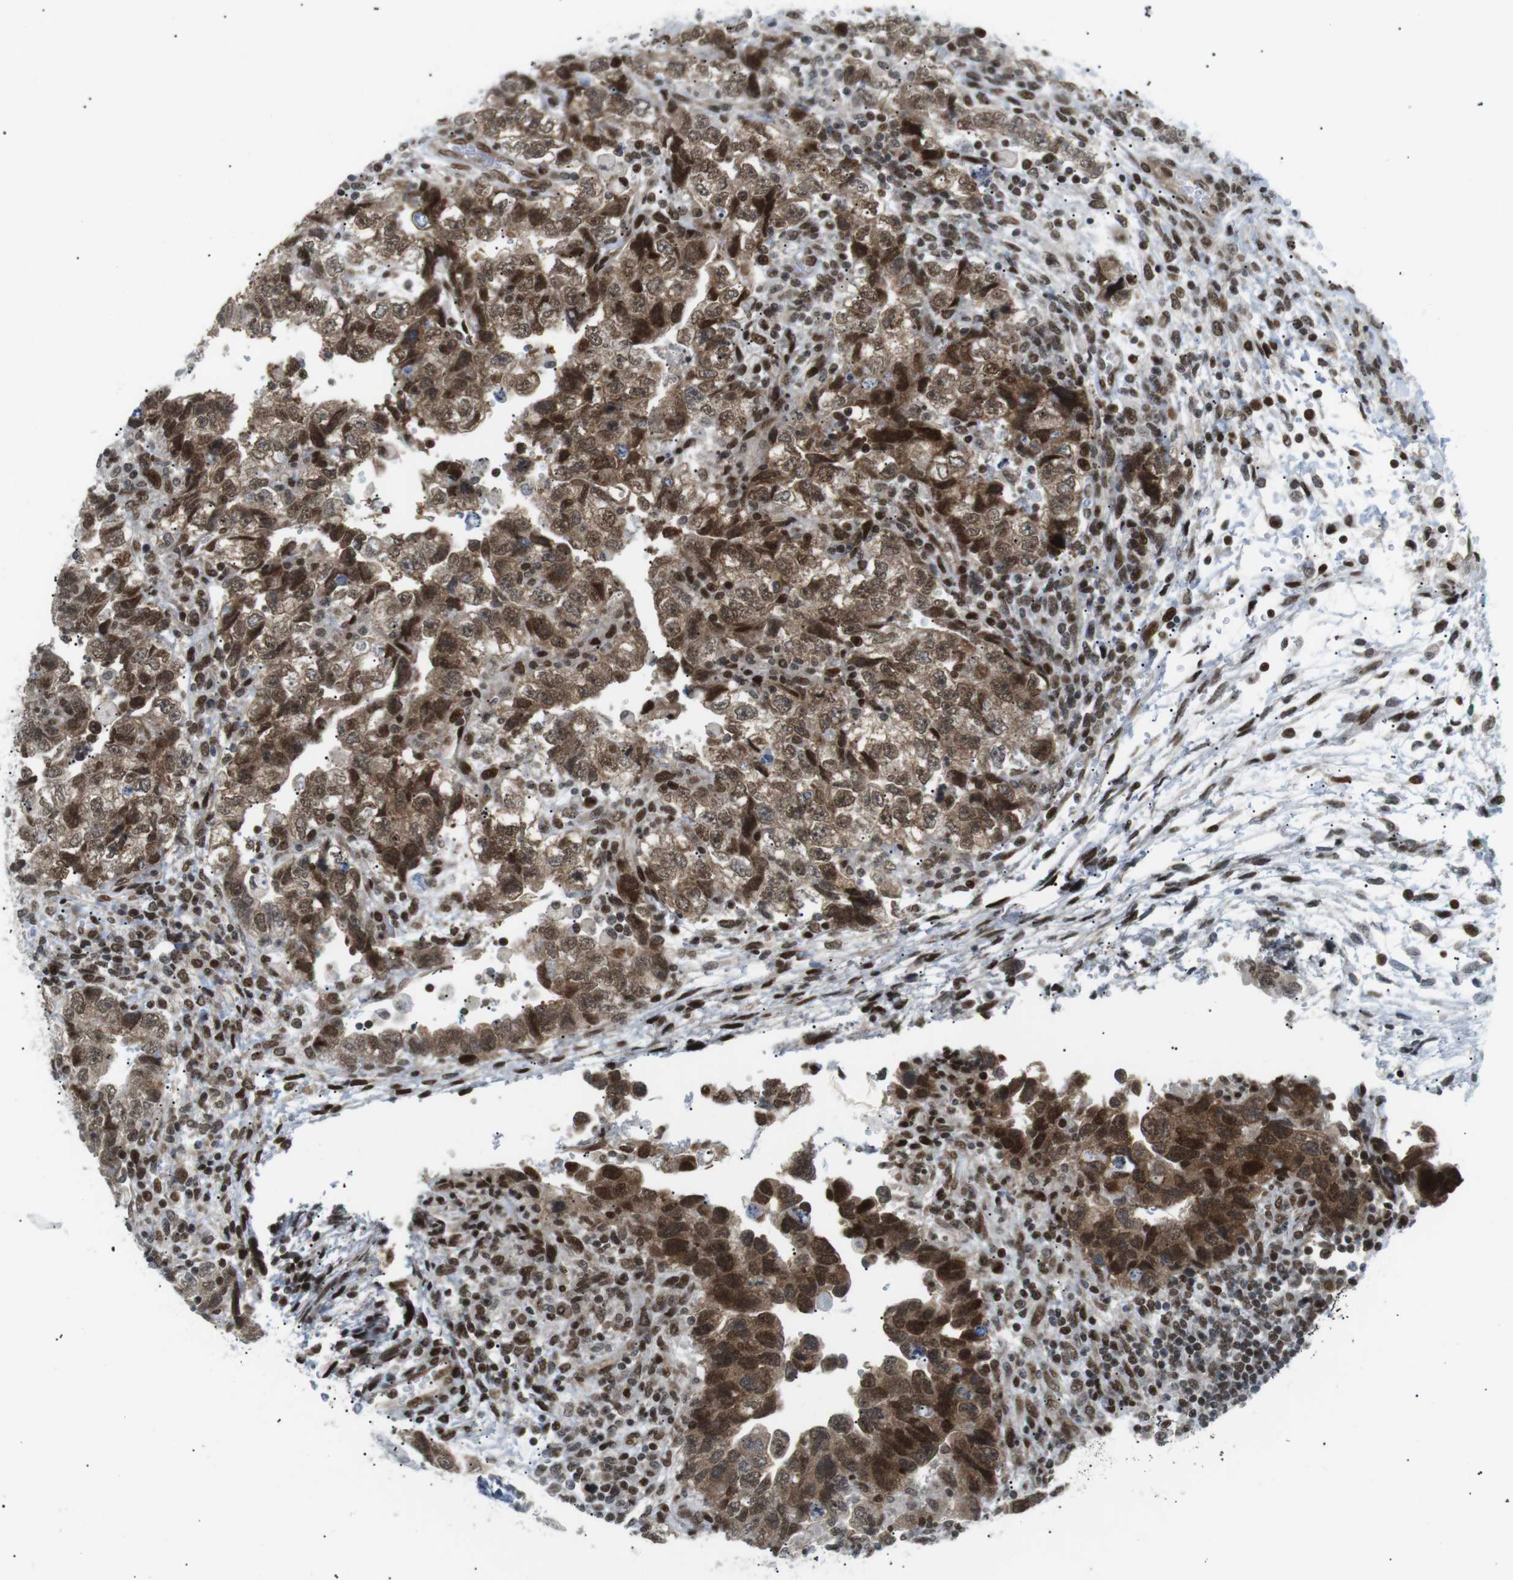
{"staining": {"intensity": "moderate", "quantity": ">75%", "location": "cytoplasmic/membranous,nuclear"}, "tissue": "testis cancer", "cell_type": "Tumor cells", "image_type": "cancer", "snomed": [{"axis": "morphology", "description": "Carcinoma, Embryonal, NOS"}, {"axis": "topography", "description": "Testis"}], "caption": "Testis cancer stained with a protein marker shows moderate staining in tumor cells.", "gene": "CDC27", "patient": {"sex": "male", "age": 36}}